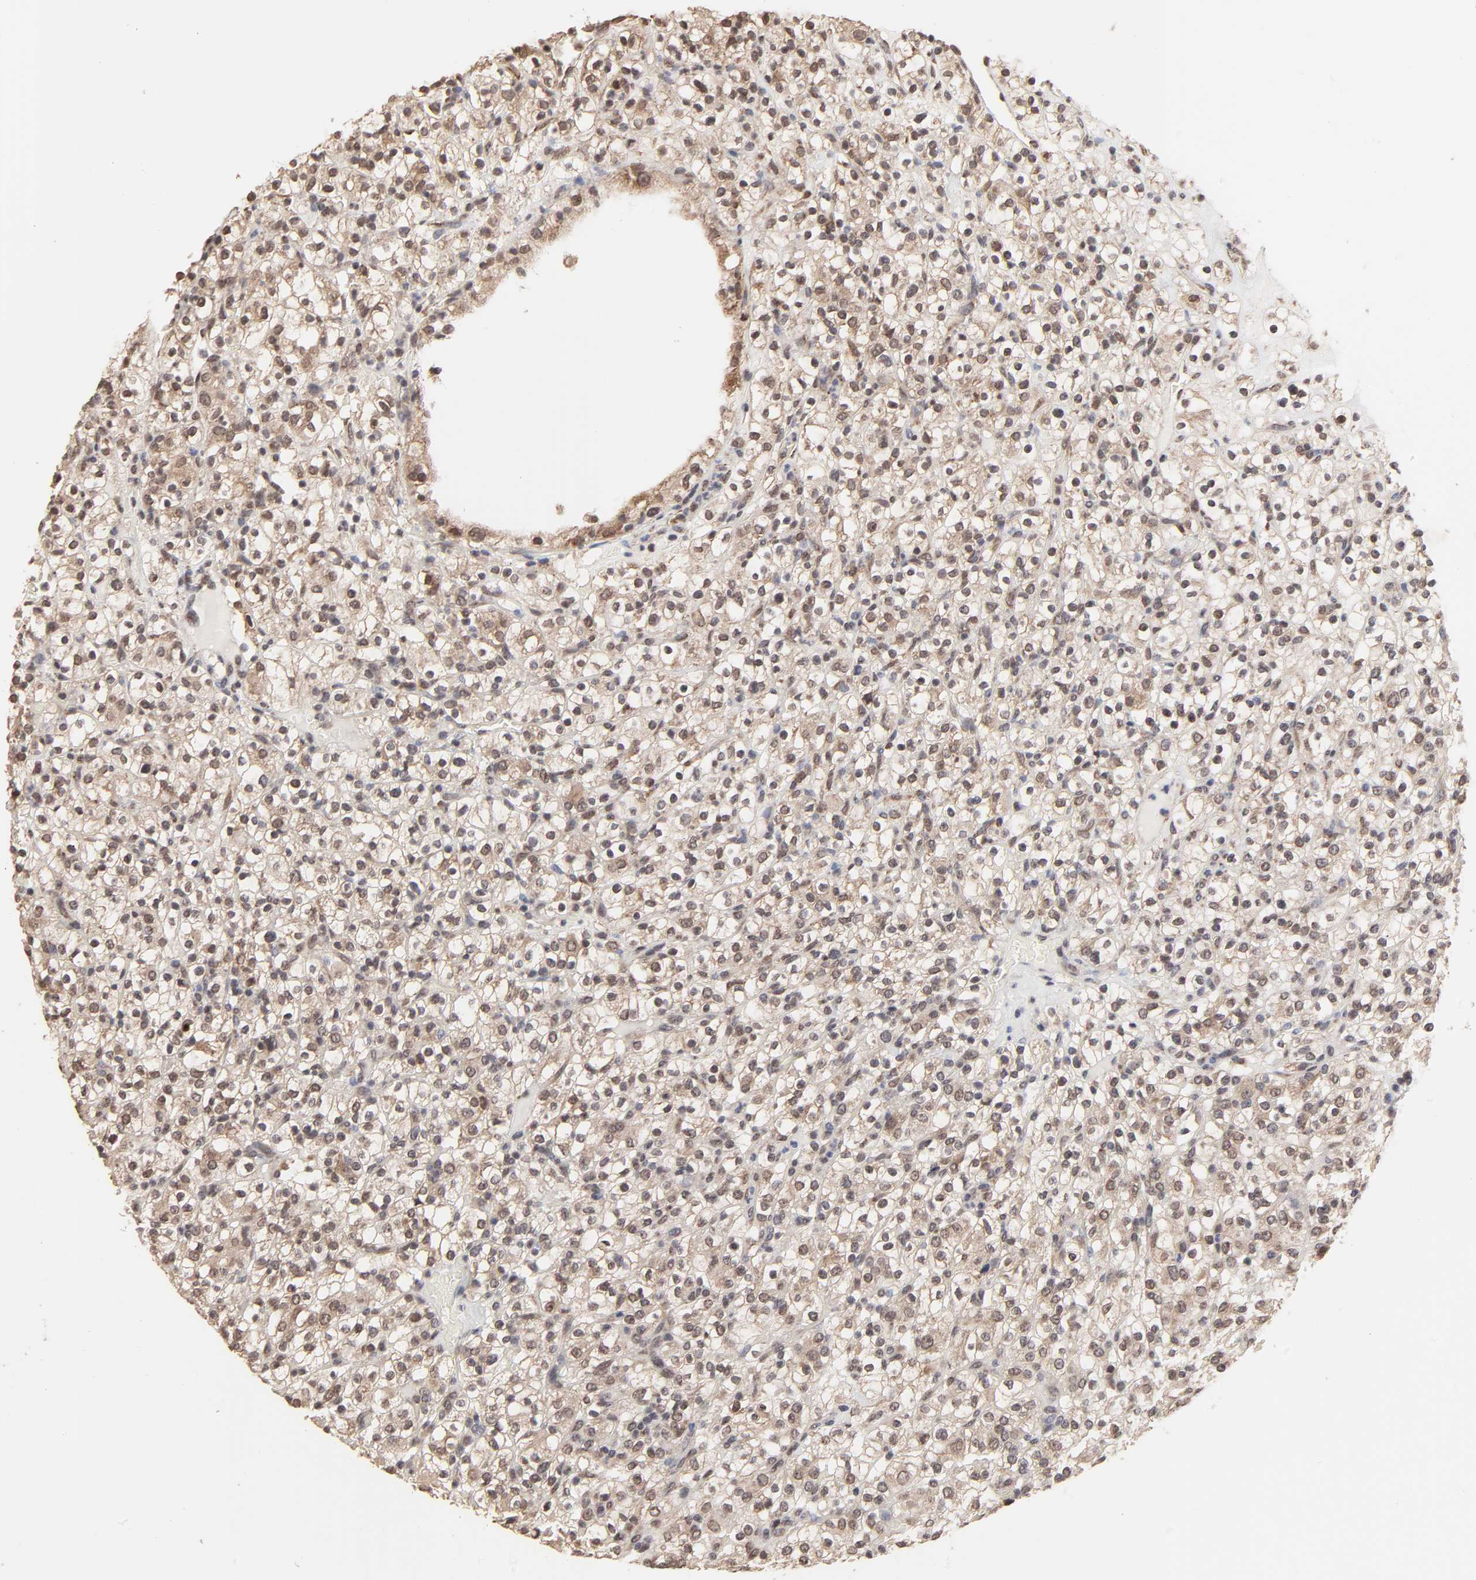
{"staining": {"intensity": "weak", "quantity": "25%-75%", "location": "cytoplasmic/membranous"}, "tissue": "renal cancer", "cell_type": "Tumor cells", "image_type": "cancer", "snomed": [{"axis": "morphology", "description": "Normal tissue, NOS"}, {"axis": "morphology", "description": "Adenocarcinoma, NOS"}, {"axis": "topography", "description": "Kidney"}], "caption": "A high-resolution image shows immunohistochemistry (IHC) staining of renal cancer (adenocarcinoma), which displays weak cytoplasmic/membranous positivity in approximately 25%-75% of tumor cells.", "gene": "CHM", "patient": {"sex": "female", "age": 72}}